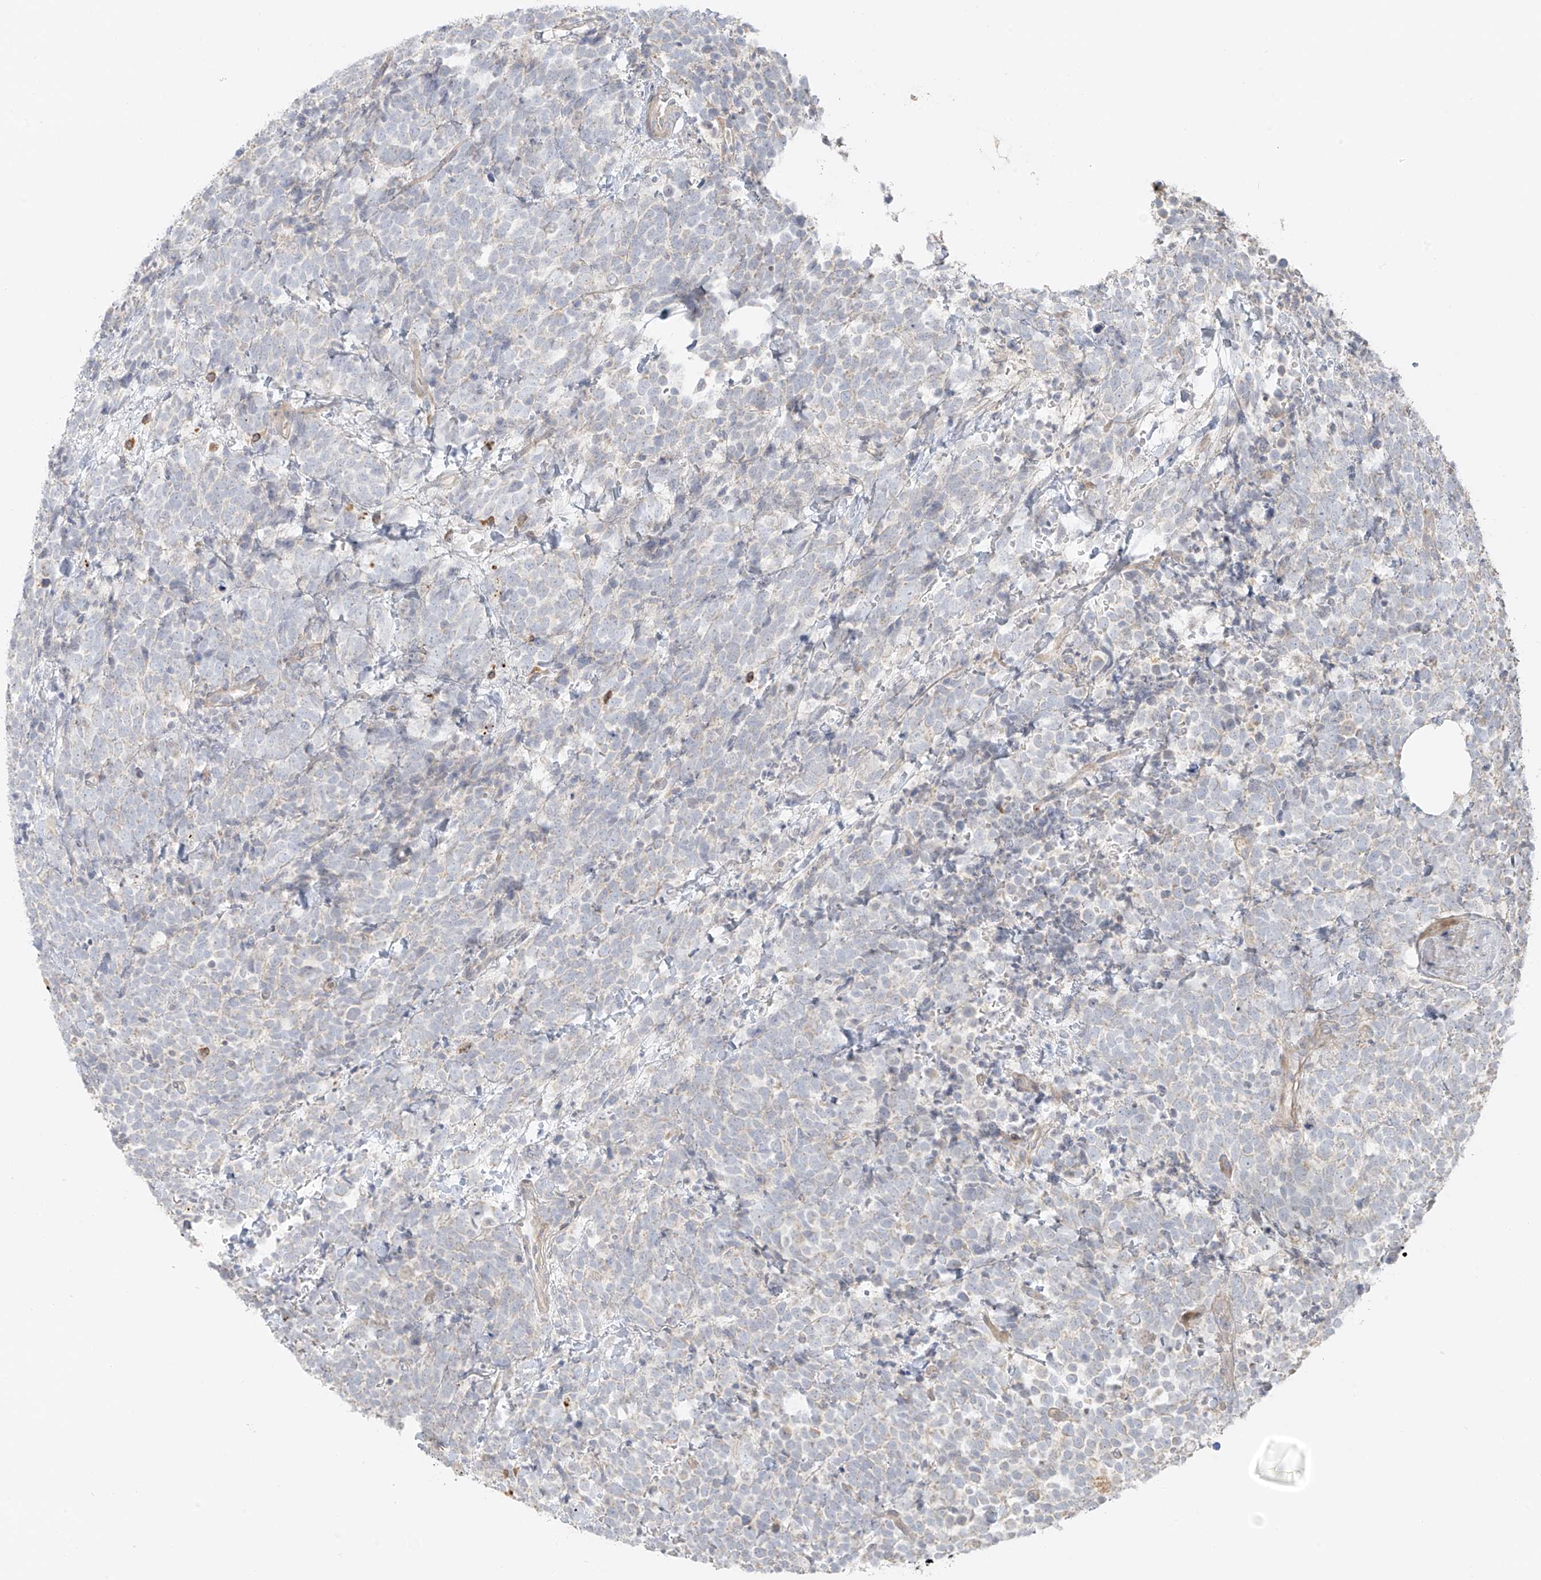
{"staining": {"intensity": "negative", "quantity": "none", "location": "none"}, "tissue": "urothelial cancer", "cell_type": "Tumor cells", "image_type": "cancer", "snomed": [{"axis": "morphology", "description": "Urothelial carcinoma, High grade"}, {"axis": "topography", "description": "Urinary bladder"}], "caption": "Tumor cells show no significant protein expression in urothelial cancer. Brightfield microscopy of immunohistochemistry stained with DAB (brown) and hematoxylin (blue), captured at high magnification.", "gene": "MIPEP", "patient": {"sex": "female", "age": 82}}